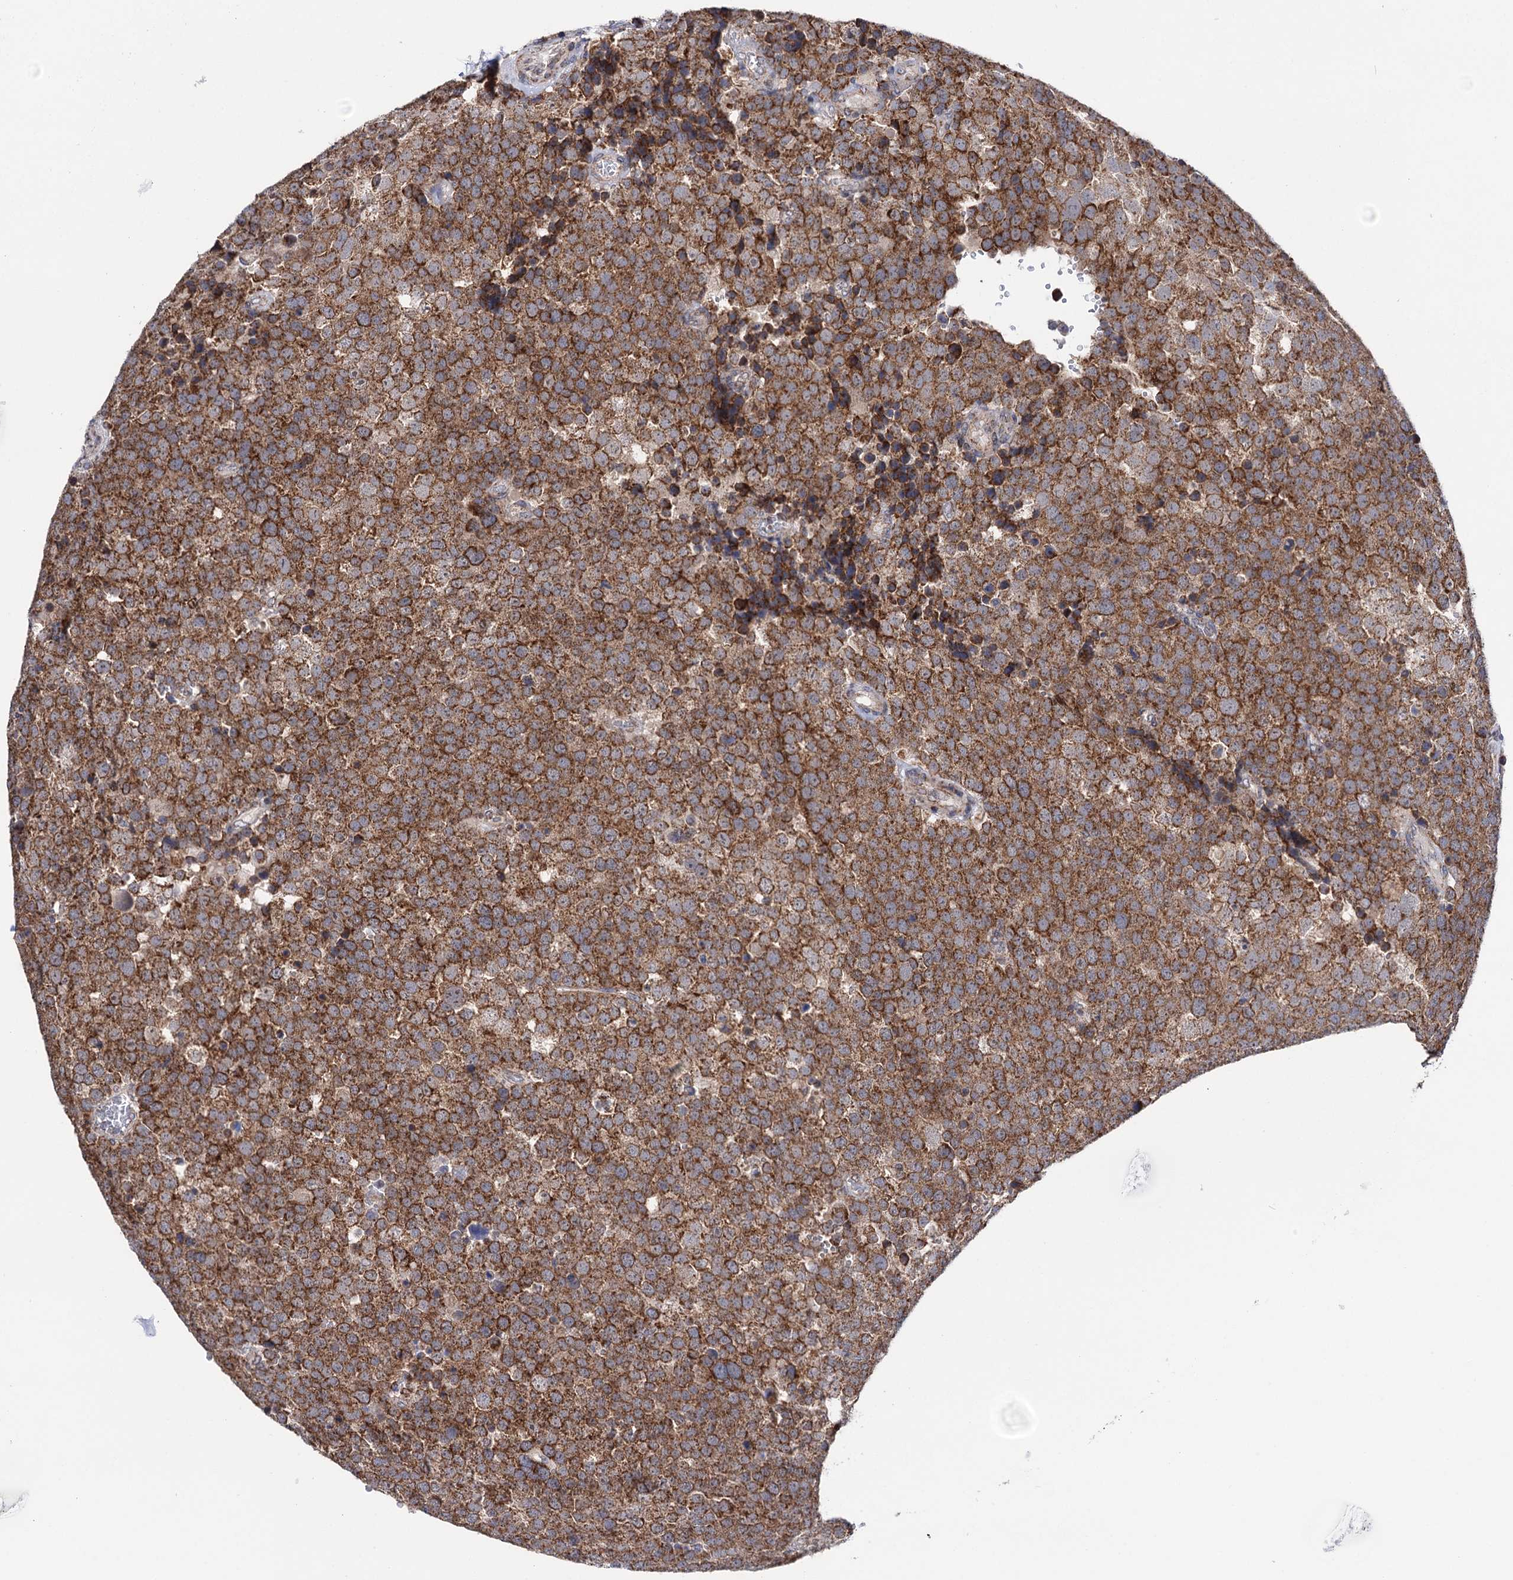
{"staining": {"intensity": "strong", "quantity": ">75%", "location": "cytoplasmic/membranous"}, "tissue": "testis cancer", "cell_type": "Tumor cells", "image_type": "cancer", "snomed": [{"axis": "morphology", "description": "Seminoma, NOS"}, {"axis": "topography", "description": "Testis"}], "caption": "An immunohistochemistry photomicrograph of tumor tissue is shown. Protein staining in brown labels strong cytoplasmic/membranous positivity in testis seminoma within tumor cells. (DAB (3,3'-diaminobenzidine) IHC with brightfield microscopy, high magnification).", "gene": "SUCLA2", "patient": {"sex": "male", "age": 71}}